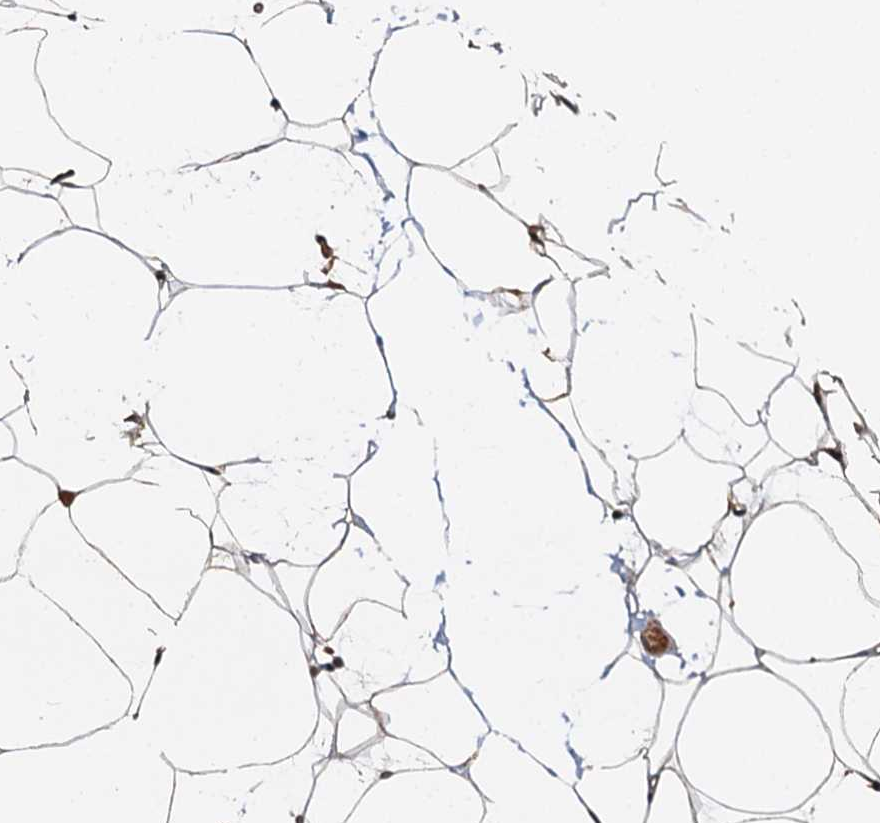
{"staining": {"intensity": "moderate", "quantity": "25%-75%", "location": "cytoplasmic/membranous"}, "tissue": "adipose tissue", "cell_type": "Adipocytes", "image_type": "normal", "snomed": [{"axis": "morphology", "description": "Normal tissue, NOS"}, {"axis": "topography", "description": "Breast"}], "caption": "IHC of normal adipose tissue demonstrates medium levels of moderate cytoplasmic/membranous expression in about 25%-75% of adipocytes.", "gene": "STUB1", "patient": {"sex": "female", "age": 23}}